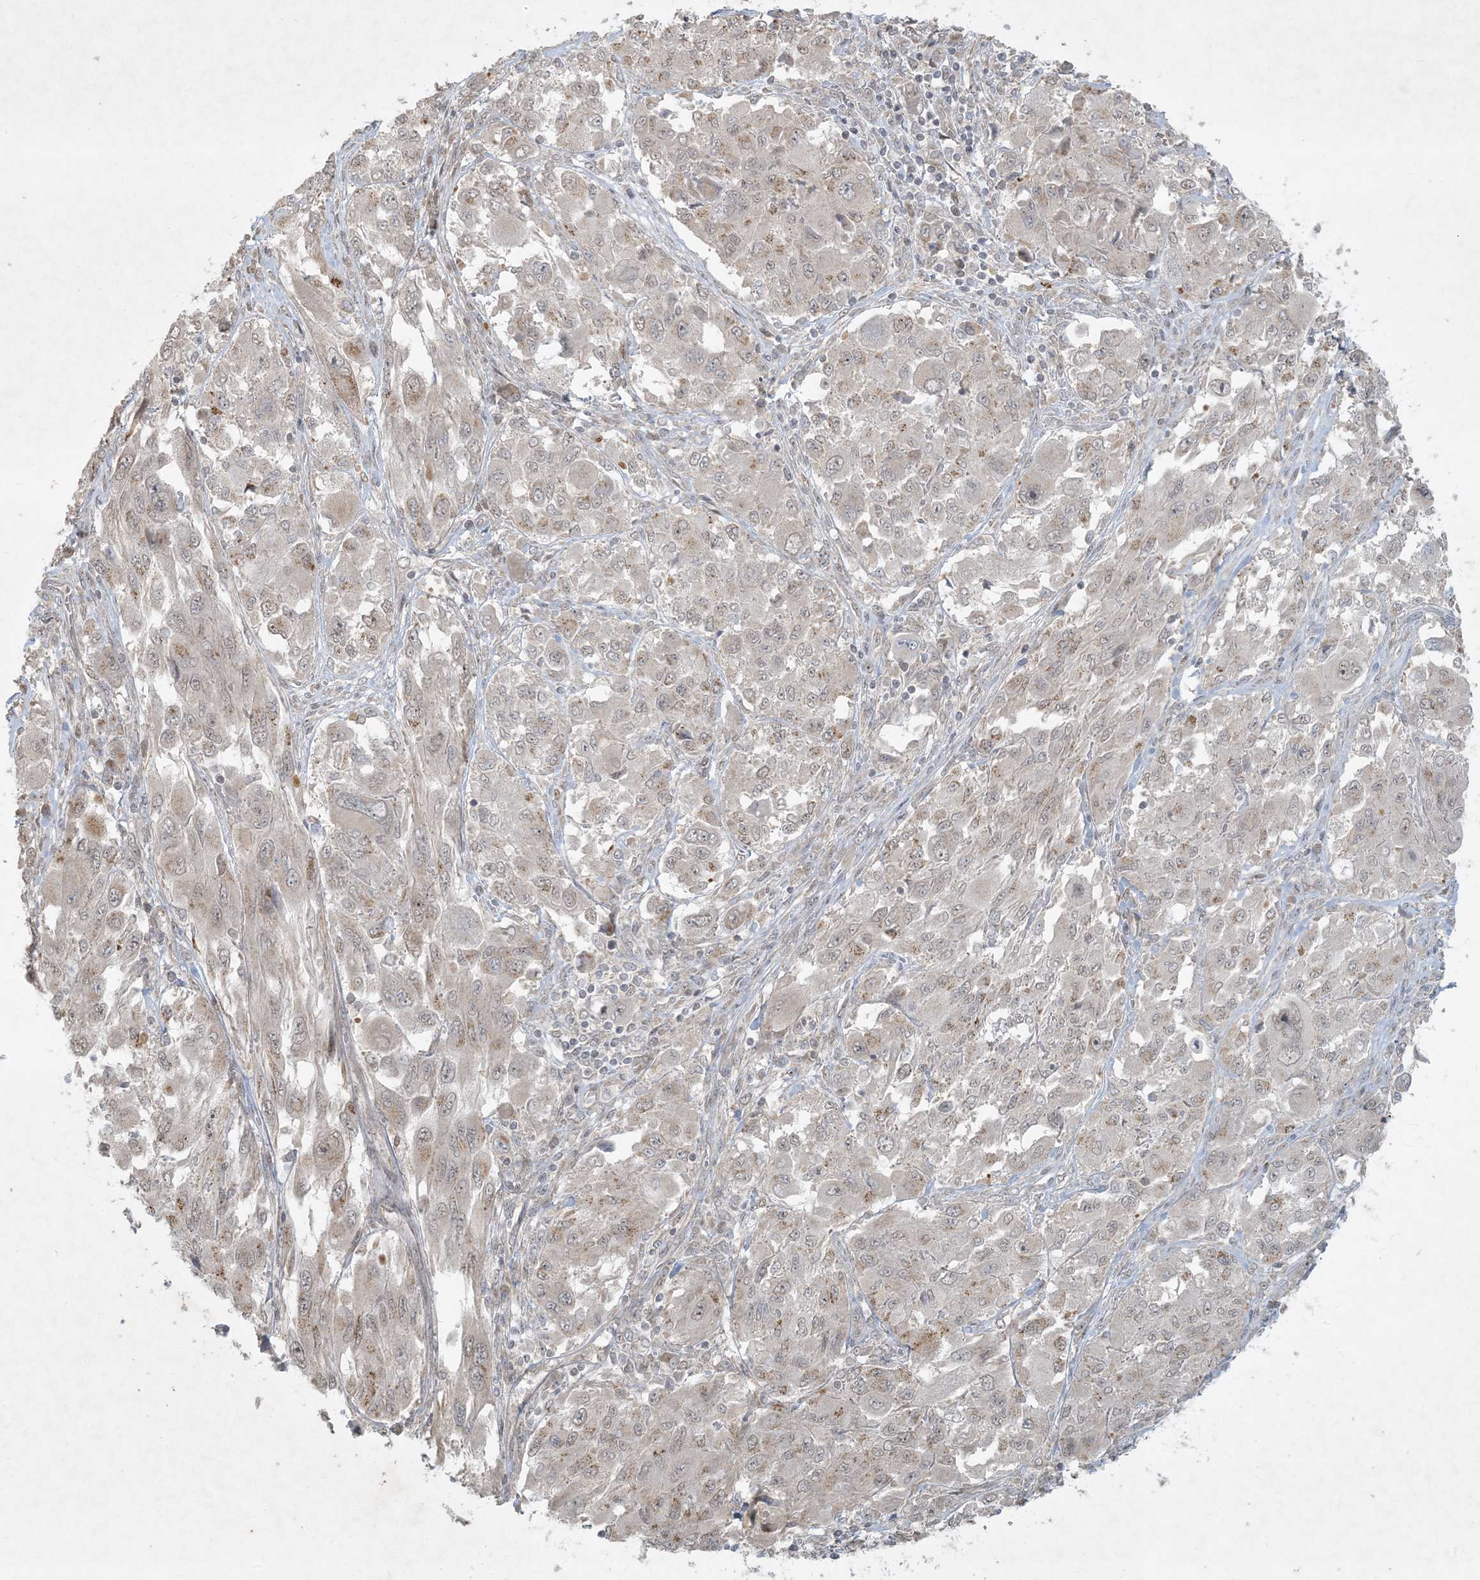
{"staining": {"intensity": "moderate", "quantity": "<25%", "location": "cytoplasmic/membranous"}, "tissue": "melanoma", "cell_type": "Tumor cells", "image_type": "cancer", "snomed": [{"axis": "morphology", "description": "Malignant melanoma, NOS"}, {"axis": "topography", "description": "Skin"}], "caption": "This micrograph displays malignant melanoma stained with immunohistochemistry (IHC) to label a protein in brown. The cytoplasmic/membranous of tumor cells show moderate positivity for the protein. Nuclei are counter-stained blue.", "gene": "BCORL1", "patient": {"sex": "female", "age": 91}}